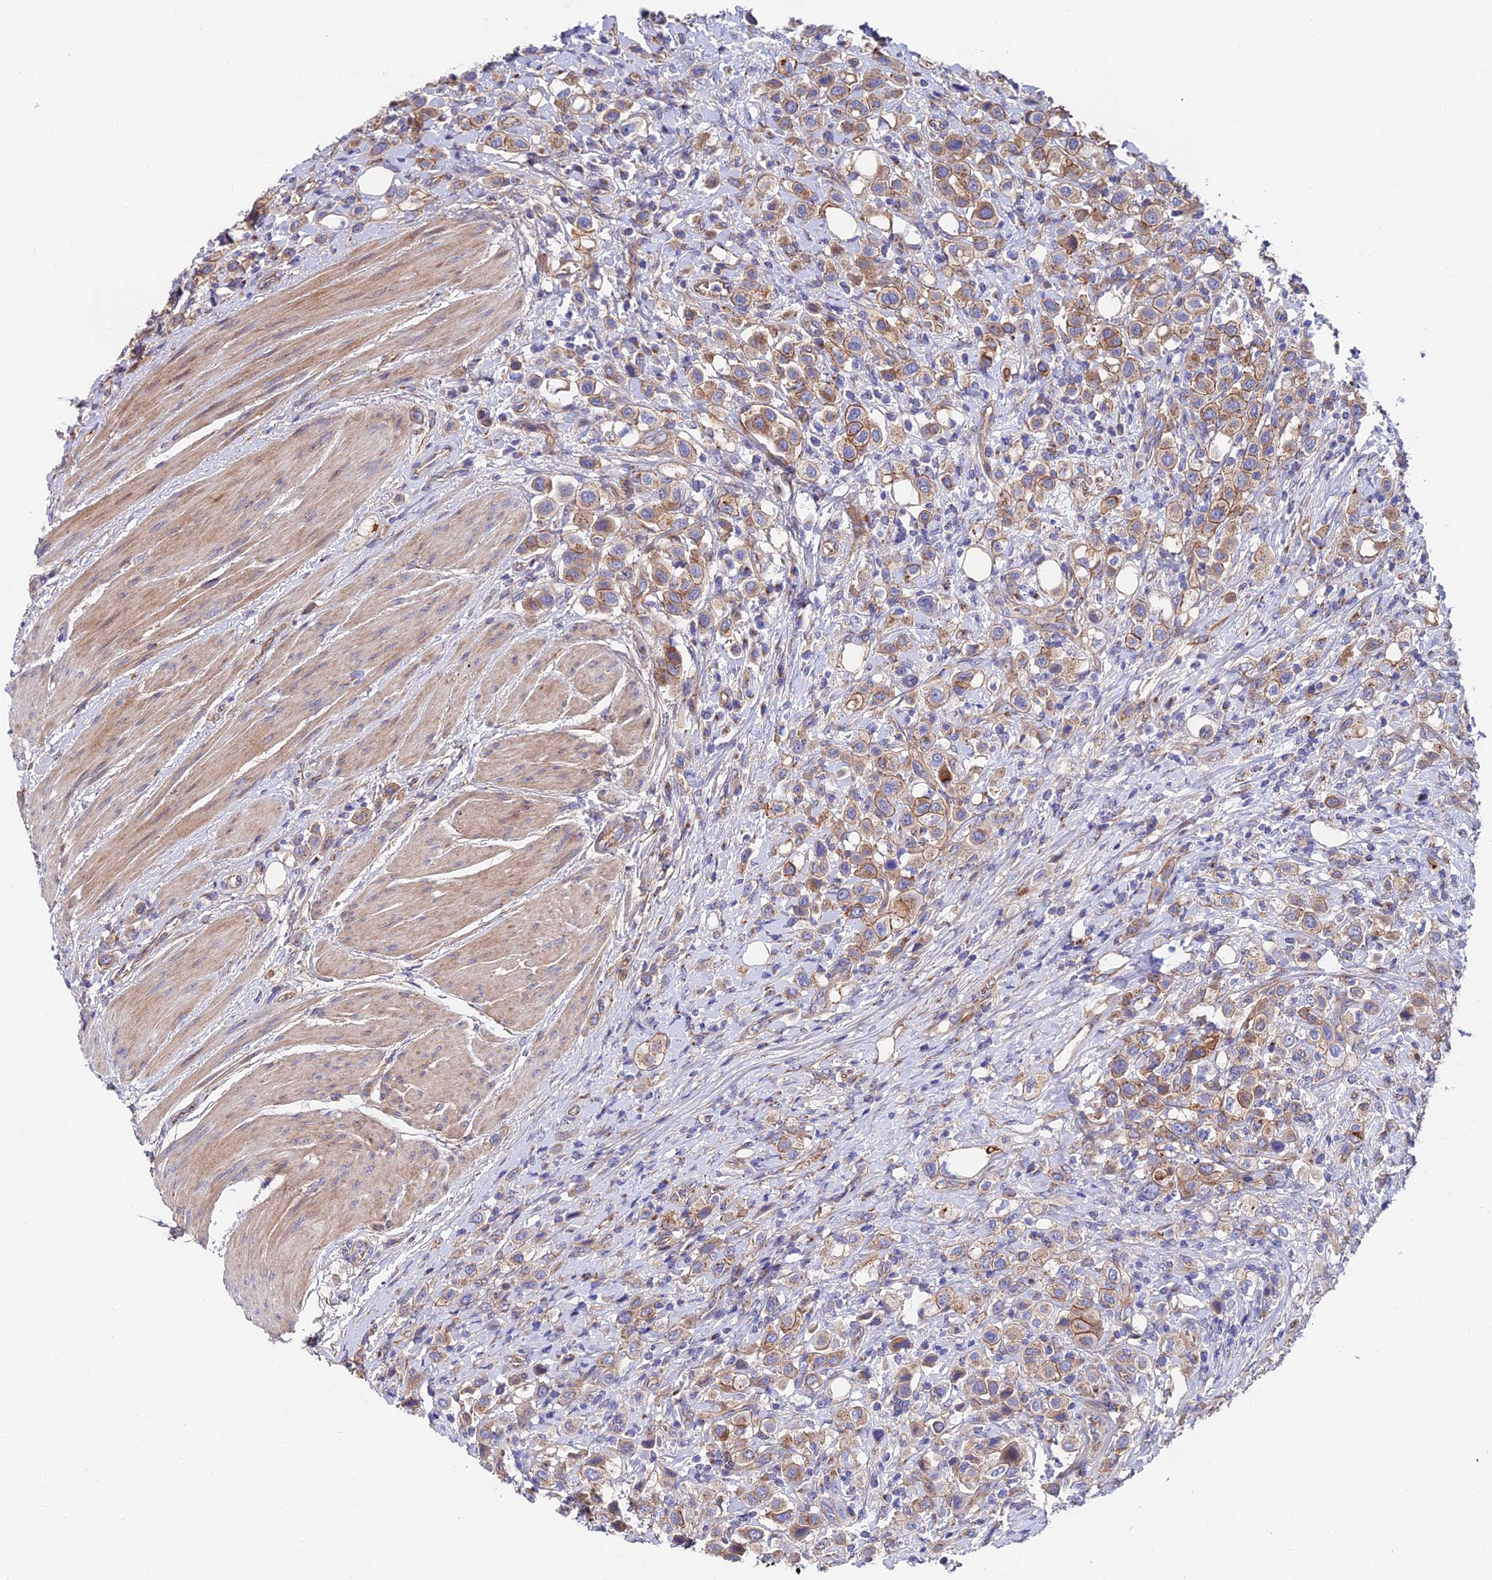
{"staining": {"intensity": "weak", "quantity": ">75%", "location": "cytoplasmic/membranous"}, "tissue": "urothelial cancer", "cell_type": "Tumor cells", "image_type": "cancer", "snomed": [{"axis": "morphology", "description": "Urothelial carcinoma, High grade"}, {"axis": "topography", "description": "Urinary bladder"}], "caption": "The micrograph shows immunohistochemical staining of urothelial cancer. There is weak cytoplasmic/membranous expression is seen in approximately >75% of tumor cells. The protein is shown in brown color, while the nuclei are stained blue.", "gene": "ADGRF3", "patient": {"sex": "male", "age": 50}}